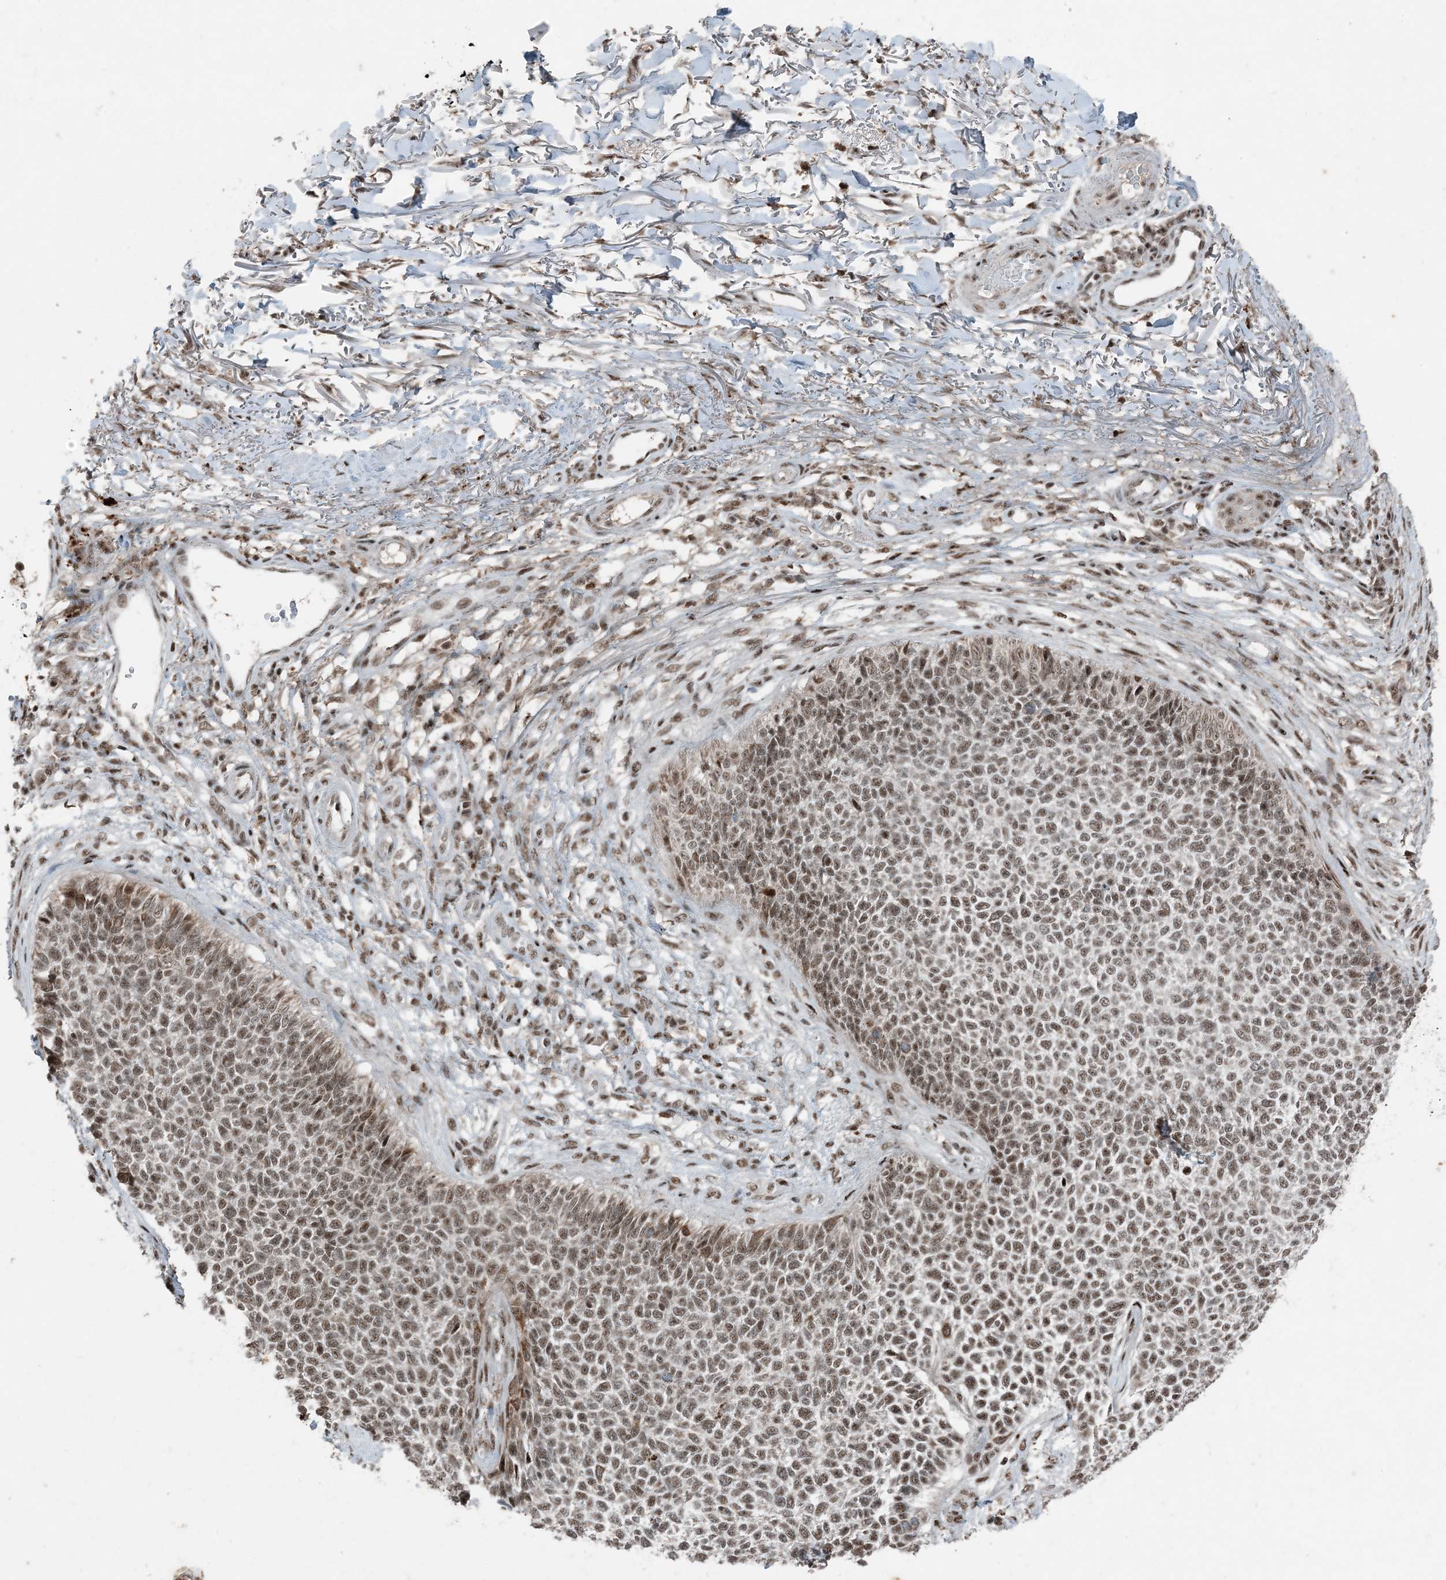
{"staining": {"intensity": "moderate", "quantity": ">75%", "location": "nuclear"}, "tissue": "skin cancer", "cell_type": "Tumor cells", "image_type": "cancer", "snomed": [{"axis": "morphology", "description": "Basal cell carcinoma"}, {"axis": "topography", "description": "Skin"}], "caption": "A brown stain labels moderate nuclear staining of a protein in skin basal cell carcinoma tumor cells.", "gene": "TADA2B", "patient": {"sex": "female", "age": 84}}